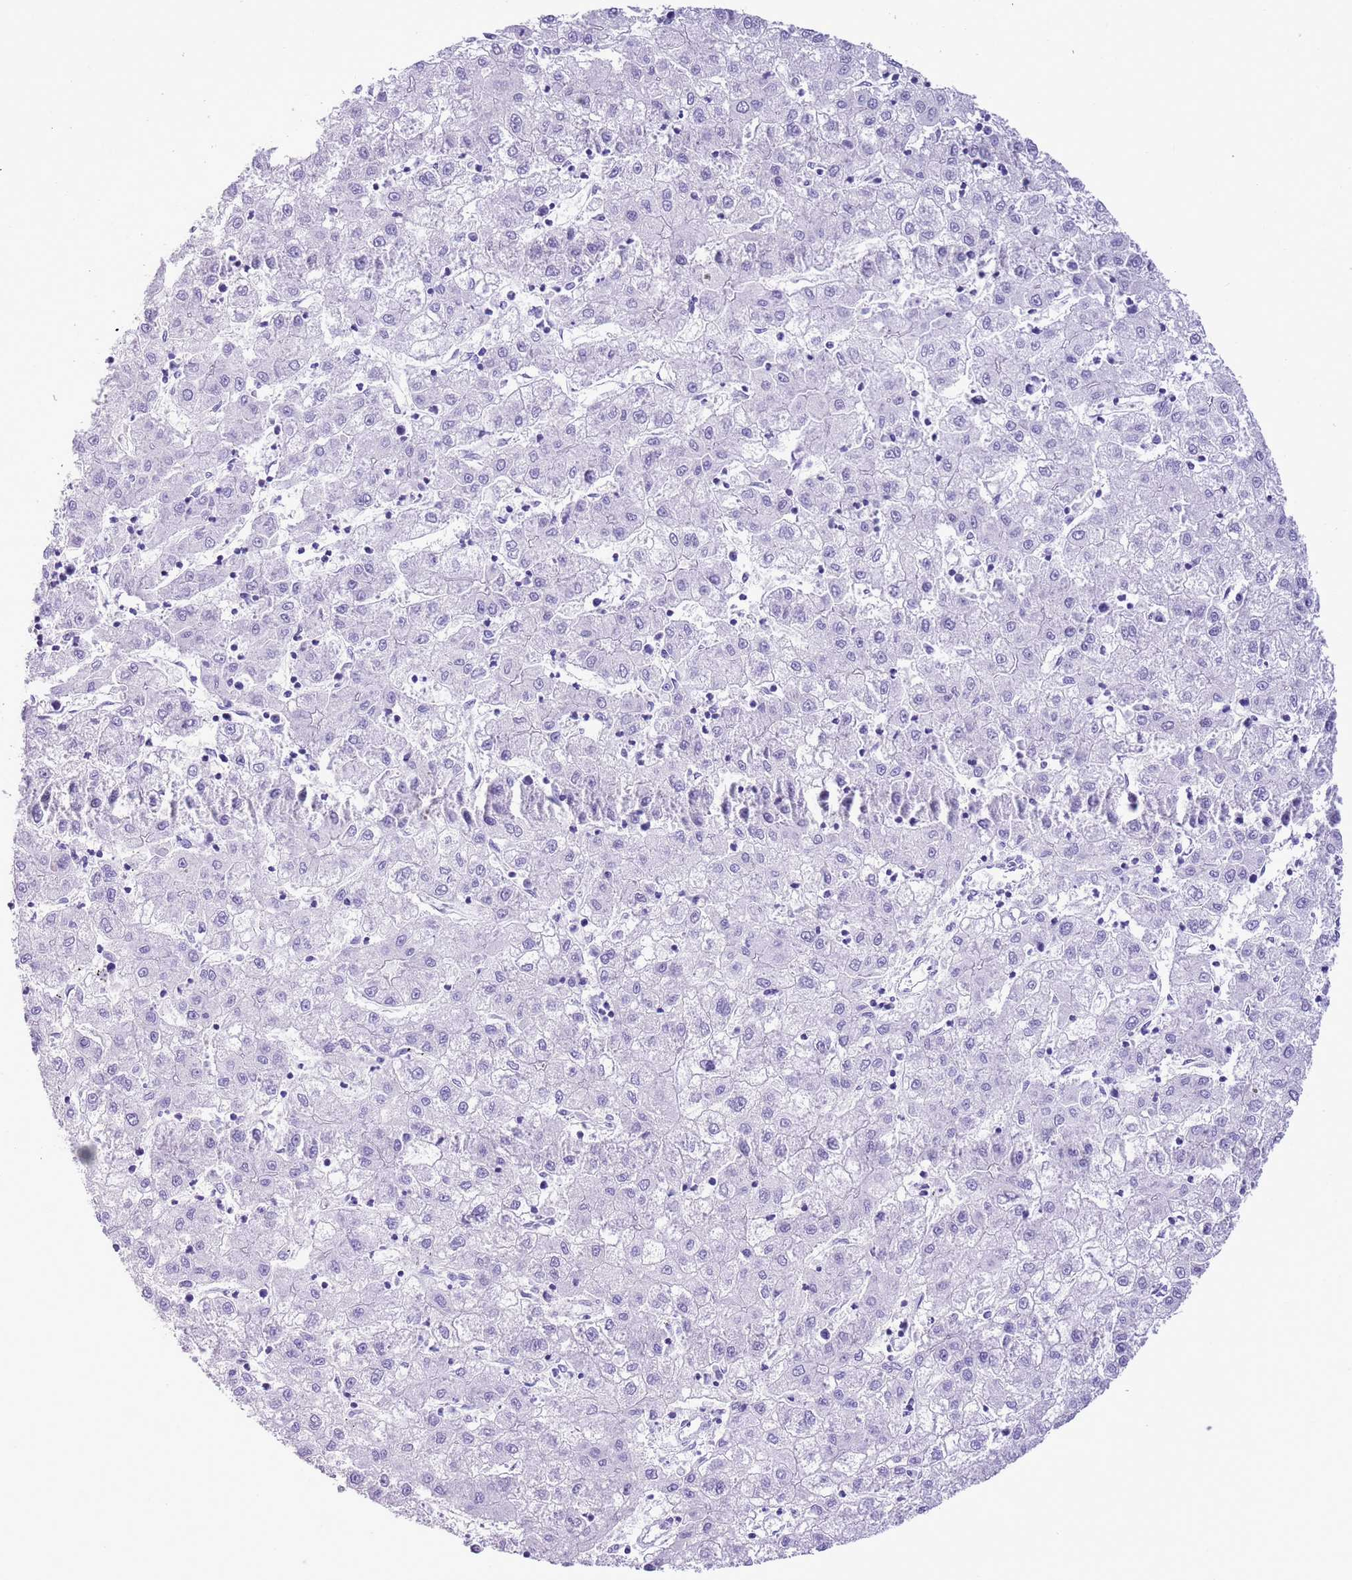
{"staining": {"intensity": "negative", "quantity": "none", "location": "none"}, "tissue": "liver cancer", "cell_type": "Tumor cells", "image_type": "cancer", "snomed": [{"axis": "morphology", "description": "Carcinoma, Hepatocellular, NOS"}, {"axis": "topography", "description": "Liver"}], "caption": "A micrograph of human hepatocellular carcinoma (liver) is negative for staining in tumor cells.", "gene": "TBC1D10B", "patient": {"sex": "male", "age": 72}}